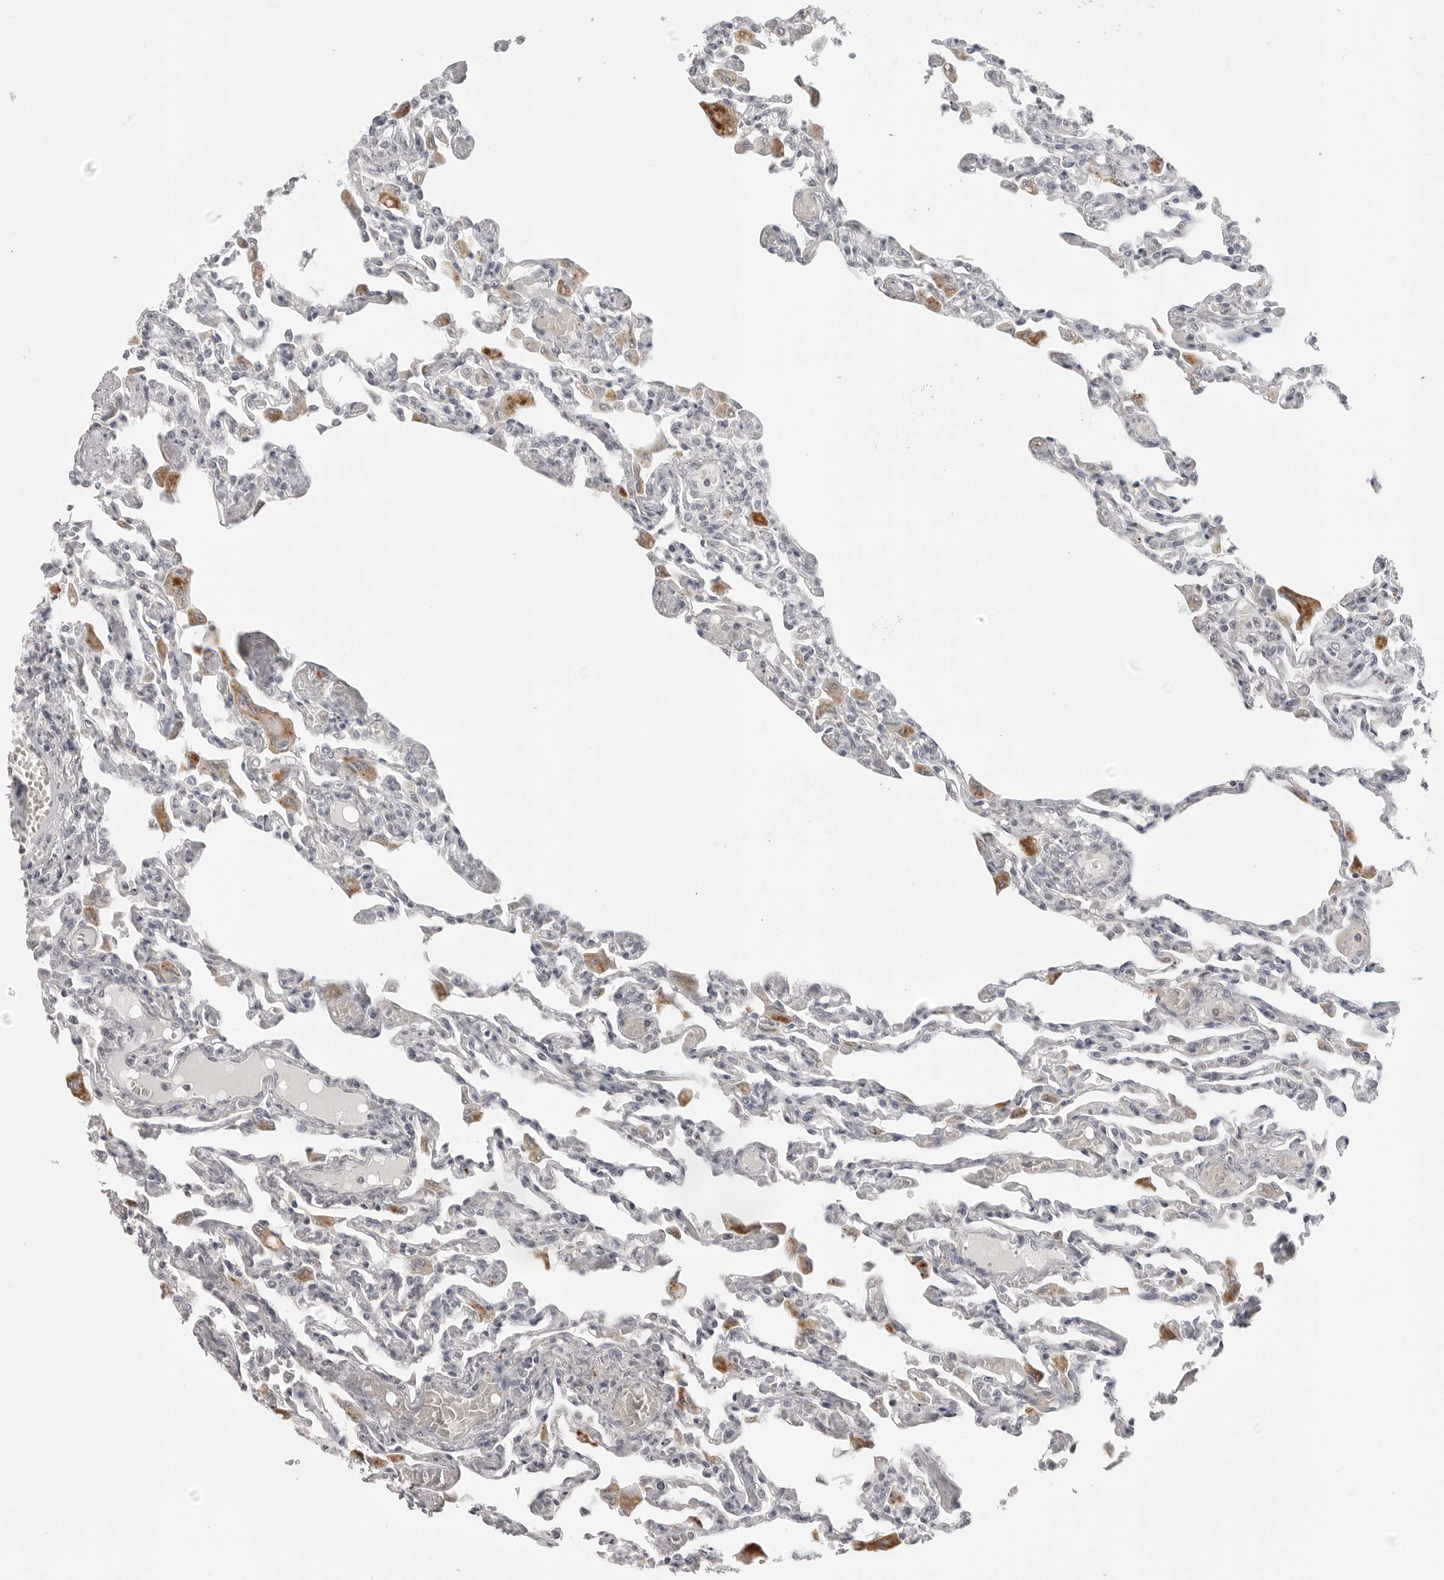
{"staining": {"intensity": "negative", "quantity": "none", "location": "none"}, "tissue": "lung", "cell_type": "Alveolar cells", "image_type": "normal", "snomed": [{"axis": "morphology", "description": "Normal tissue, NOS"}, {"axis": "topography", "description": "Bronchus"}, {"axis": "topography", "description": "Lung"}], "caption": "Immunohistochemistry of normal lung displays no positivity in alveolar cells.", "gene": "PRSS1", "patient": {"sex": "female", "age": 49}}